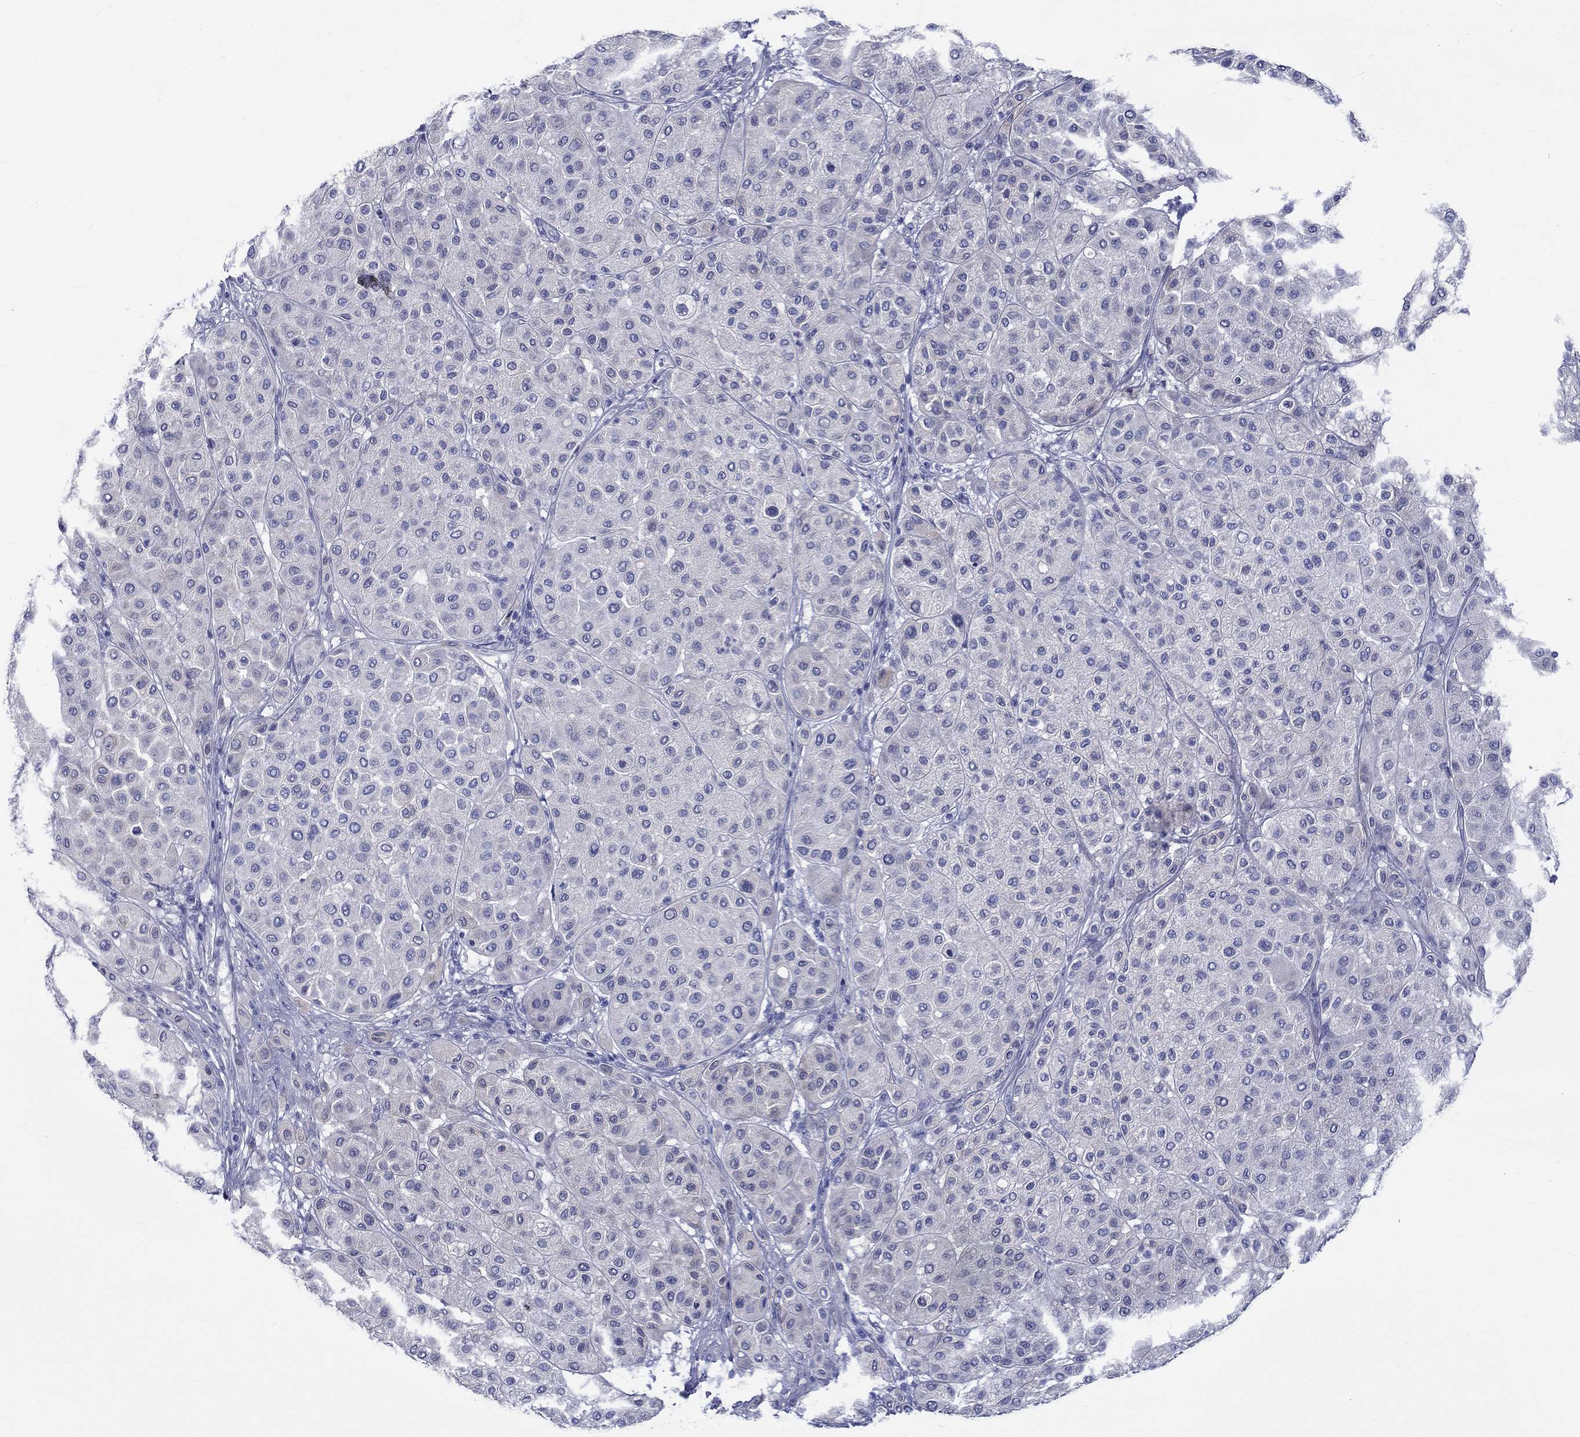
{"staining": {"intensity": "negative", "quantity": "none", "location": "none"}, "tissue": "melanoma", "cell_type": "Tumor cells", "image_type": "cancer", "snomed": [{"axis": "morphology", "description": "Malignant melanoma, Metastatic site"}, {"axis": "topography", "description": "Smooth muscle"}], "caption": "This is an immunohistochemistry micrograph of human melanoma. There is no staining in tumor cells.", "gene": "SH2D7", "patient": {"sex": "male", "age": 41}}